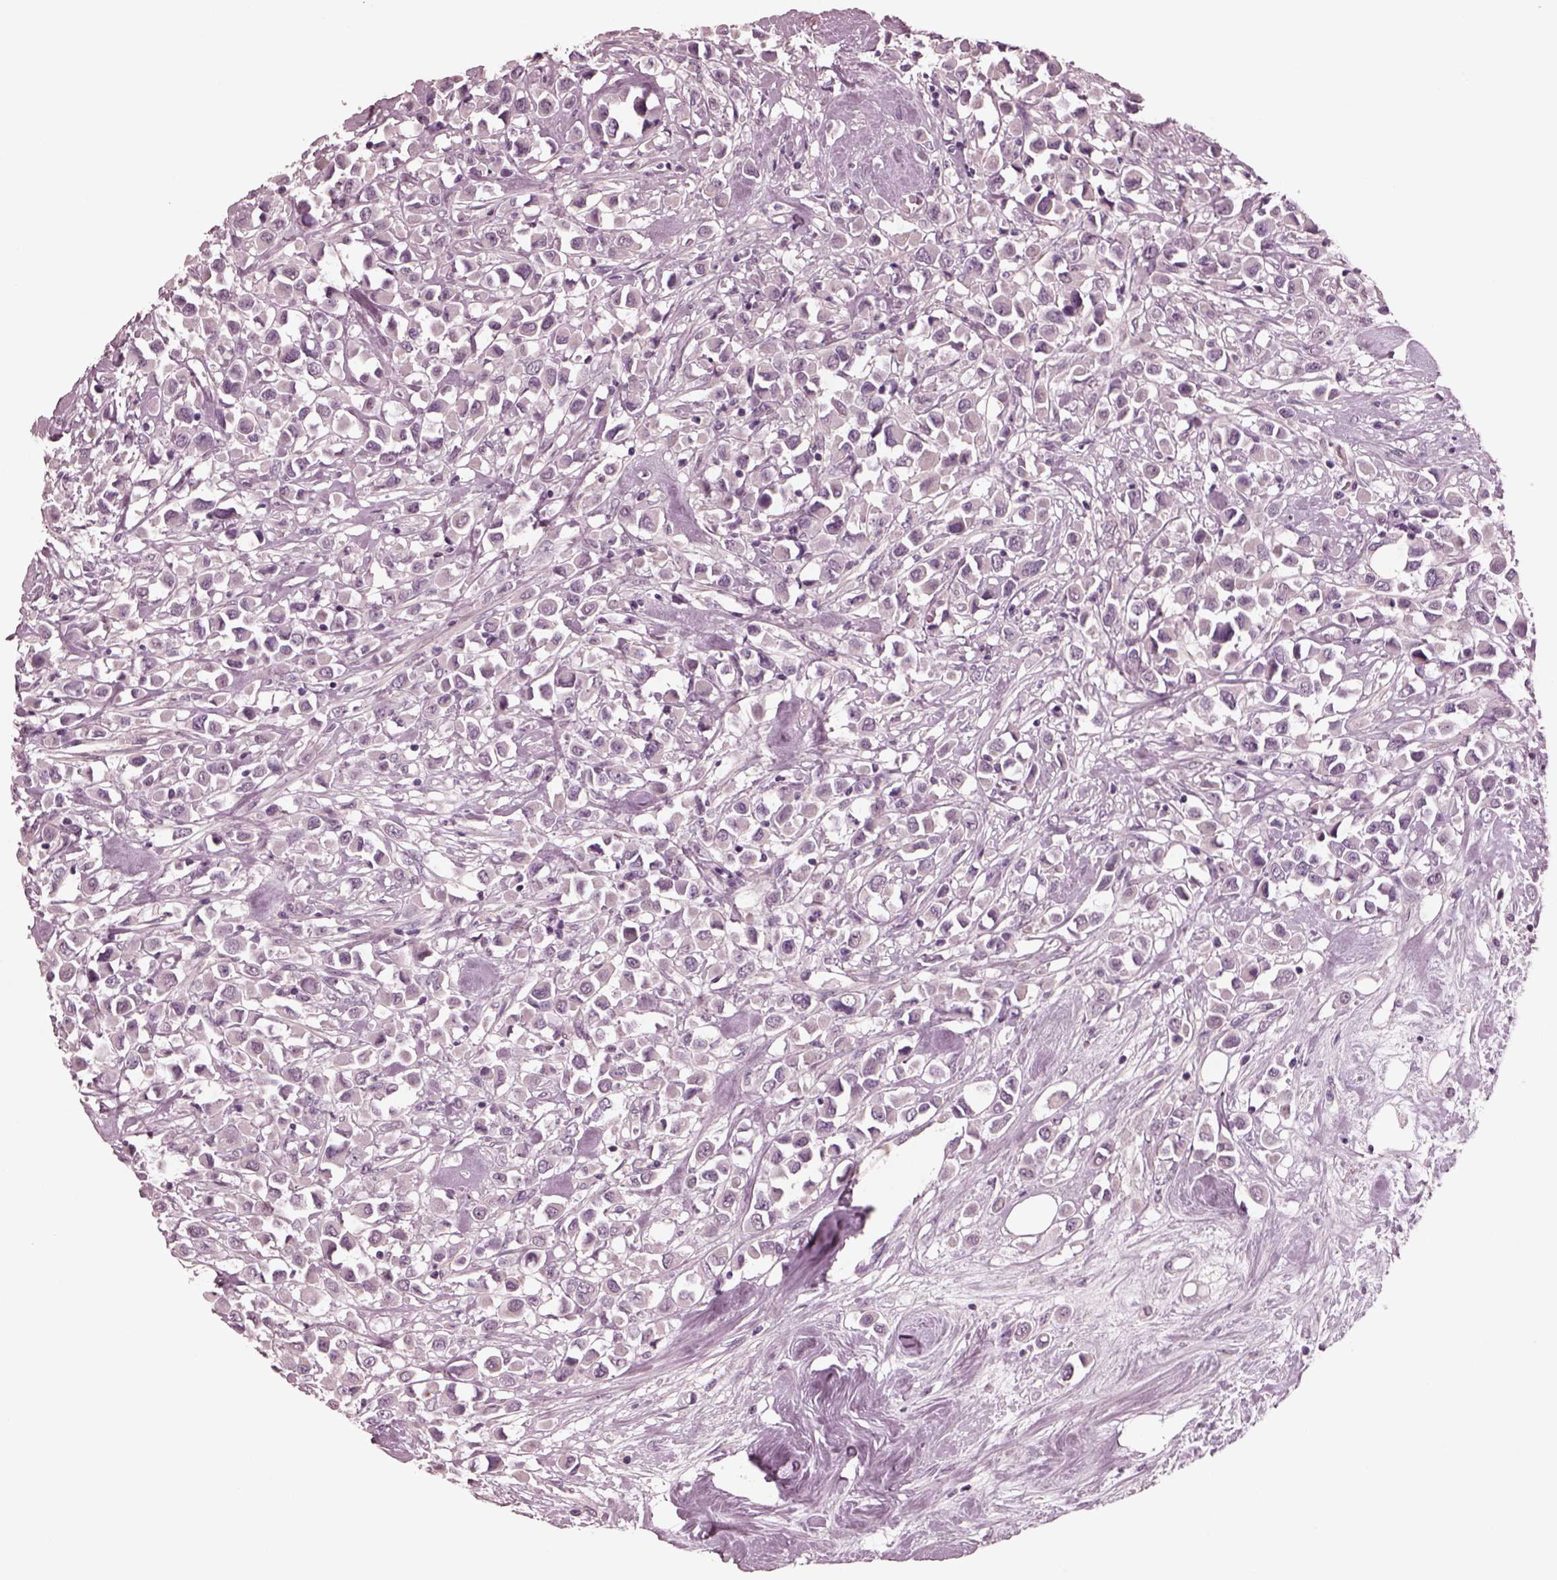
{"staining": {"intensity": "negative", "quantity": "none", "location": "none"}, "tissue": "breast cancer", "cell_type": "Tumor cells", "image_type": "cancer", "snomed": [{"axis": "morphology", "description": "Duct carcinoma"}, {"axis": "topography", "description": "Breast"}], "caption": "High power microscopy photomicrograph of an IHC image of breast invasive ductal carcinoma, revealing no significant positivity in tumor cells.", "gene": "YY2", "patient": {"sex": "female", "age": 61}}